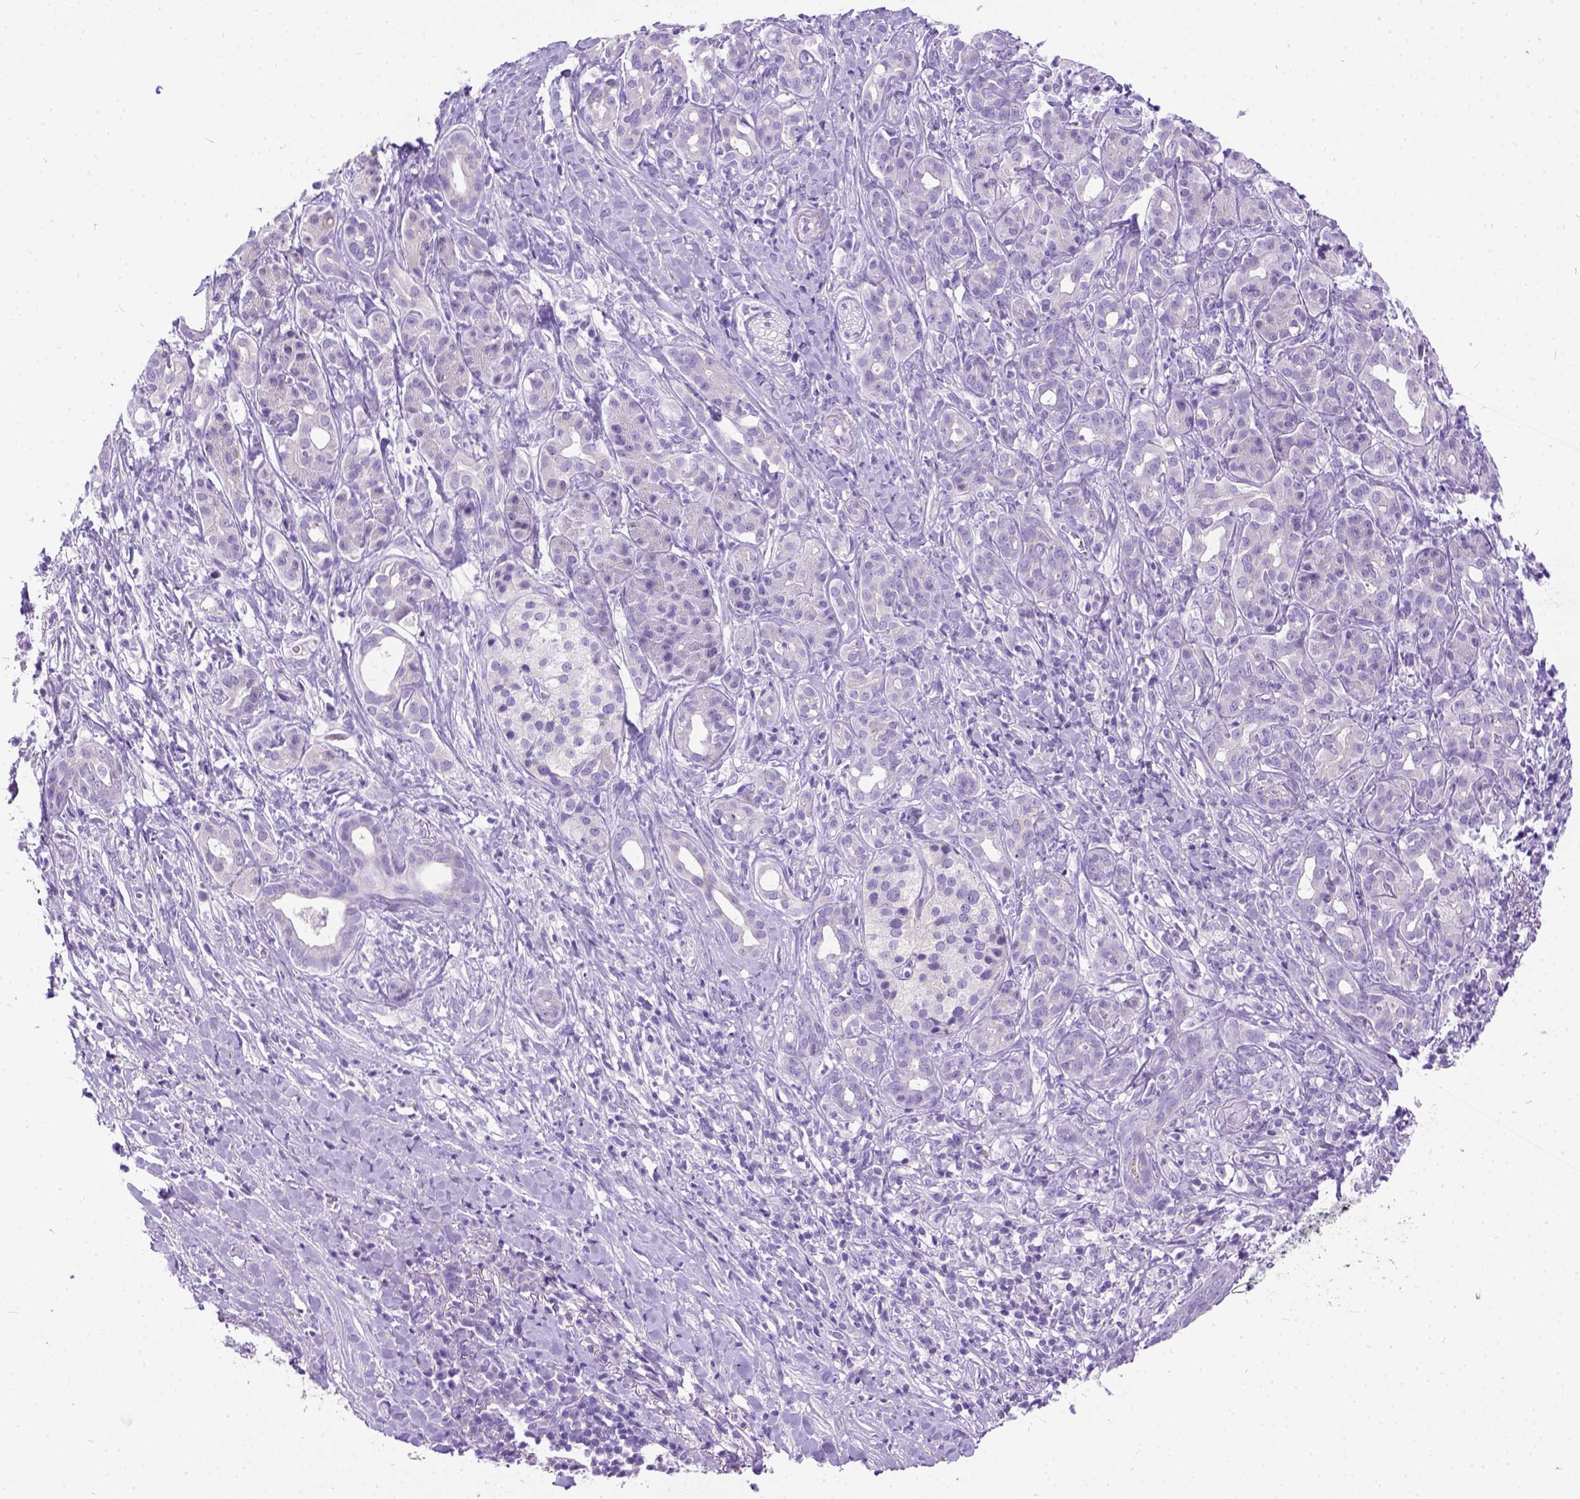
{"staining": {"intensity": "negative", "quantity": "none", "location": "none"}, "tissue": "pancreatic cancer", "cell_type": "Tumor cells", "image_type": "cancer", "snomed": [{"axis": "morphology", "description": "Adenocarcinoma, NOS"}, {"axis": "topography", "description": "Pancreas"}], "caption": "Tumor cells show no significant protein staining in pancreatic cancer. Brightfield microscopy of immunohistochemistry (IHC) stained with DAB (brown) and hematoxylin (blue), captured at high magnification.", "gene": "PRG2", "patient": {"sex": "male", "age": 61}}